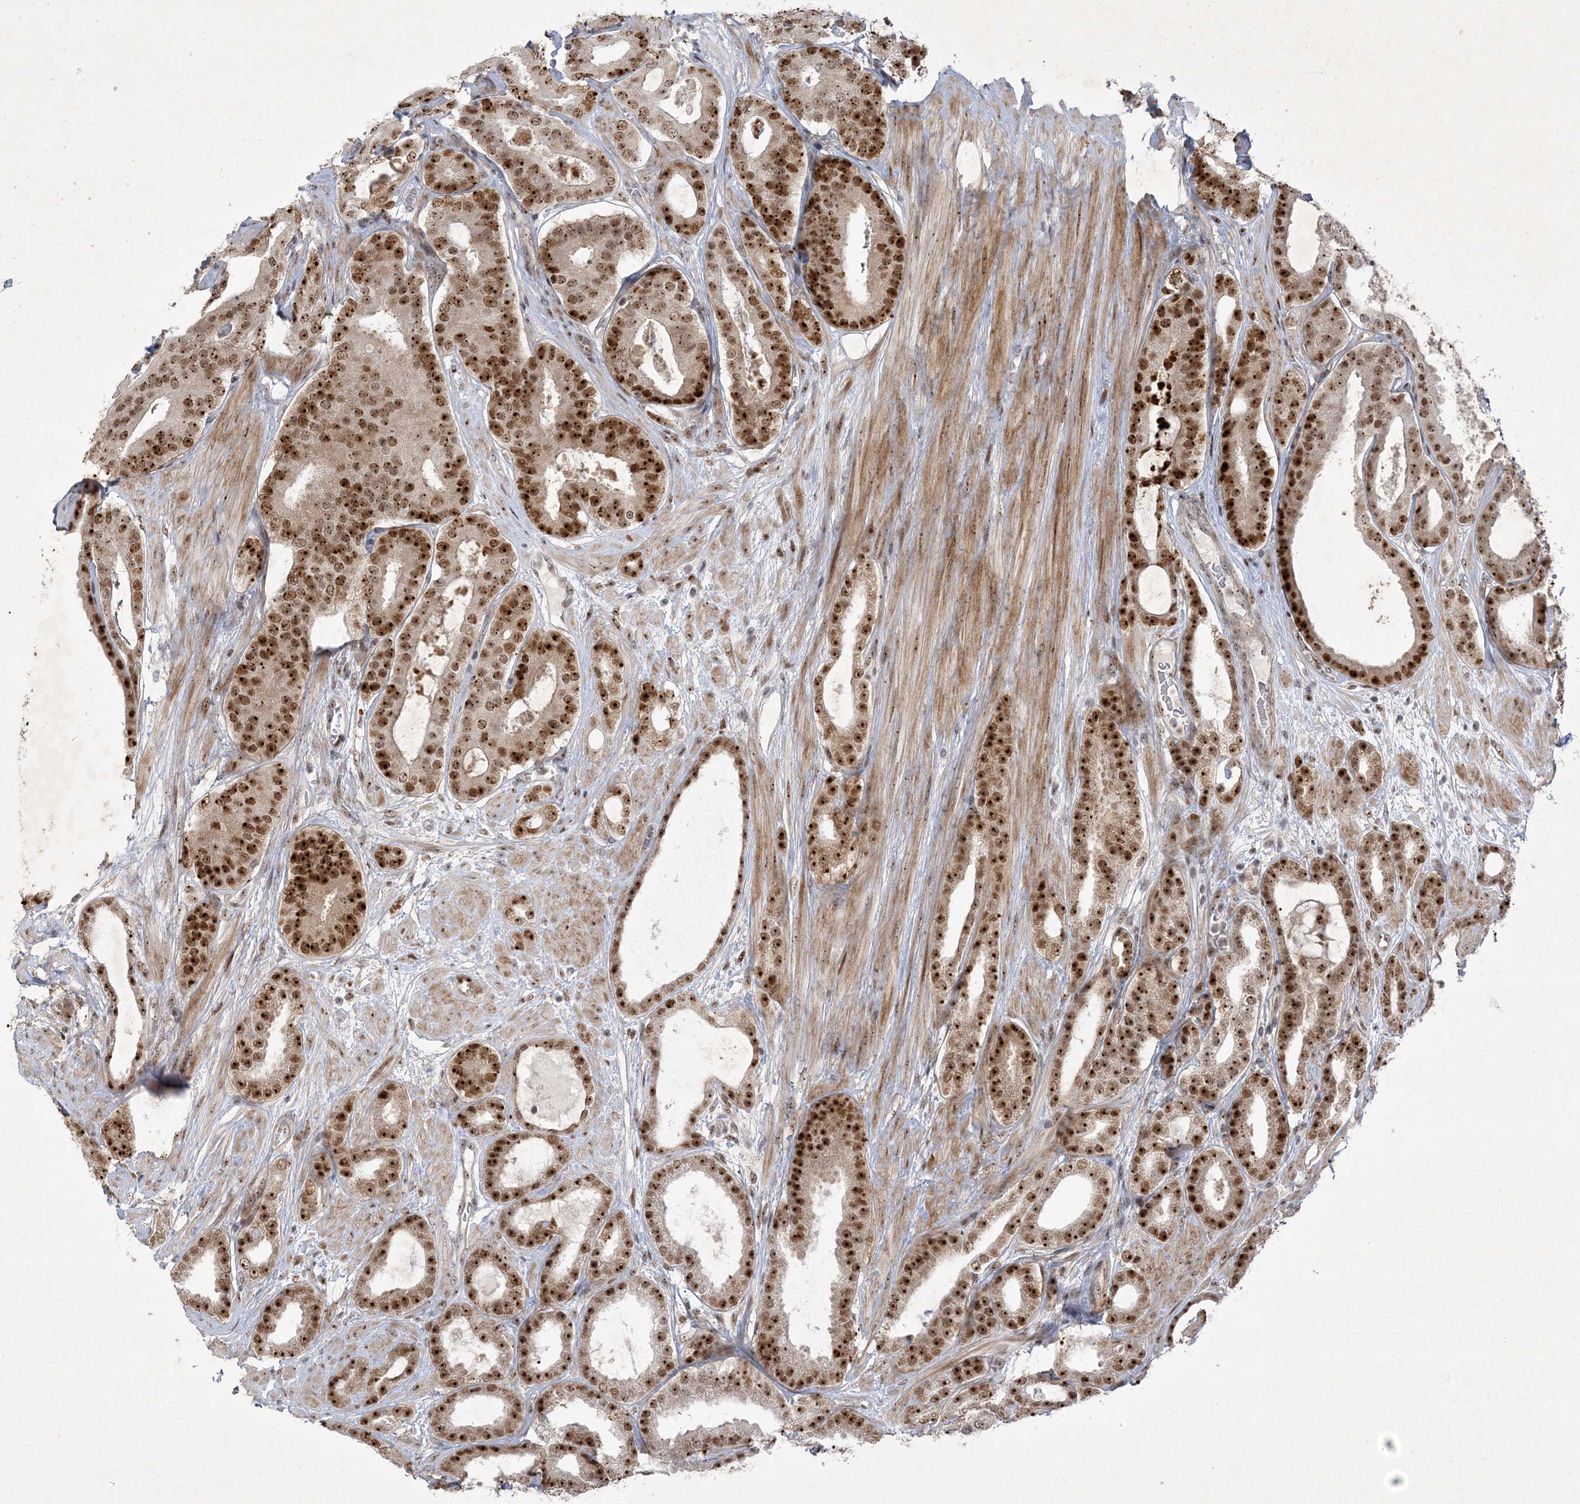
{"staining": {"intensity": "strong", "quantity": ">75%", "location": "nuclear"}, "tissue": "prostate cancer", "cell_type": "Tumor cells", "image_type": "cancer", "snomed": [{"axis": "morphology", "description": "Adenocarcinoma, High grade"}, {"axis": "topography", "description": "Prostate"}], "caption": "Brown immunohistochemical staining in prostate high-grade adenocarcinoma exhibits strong nuclear staining in approximately >75% of tumor cells.", "gene": "NPM3", "patient": {"sex": "male", "age": 60}}